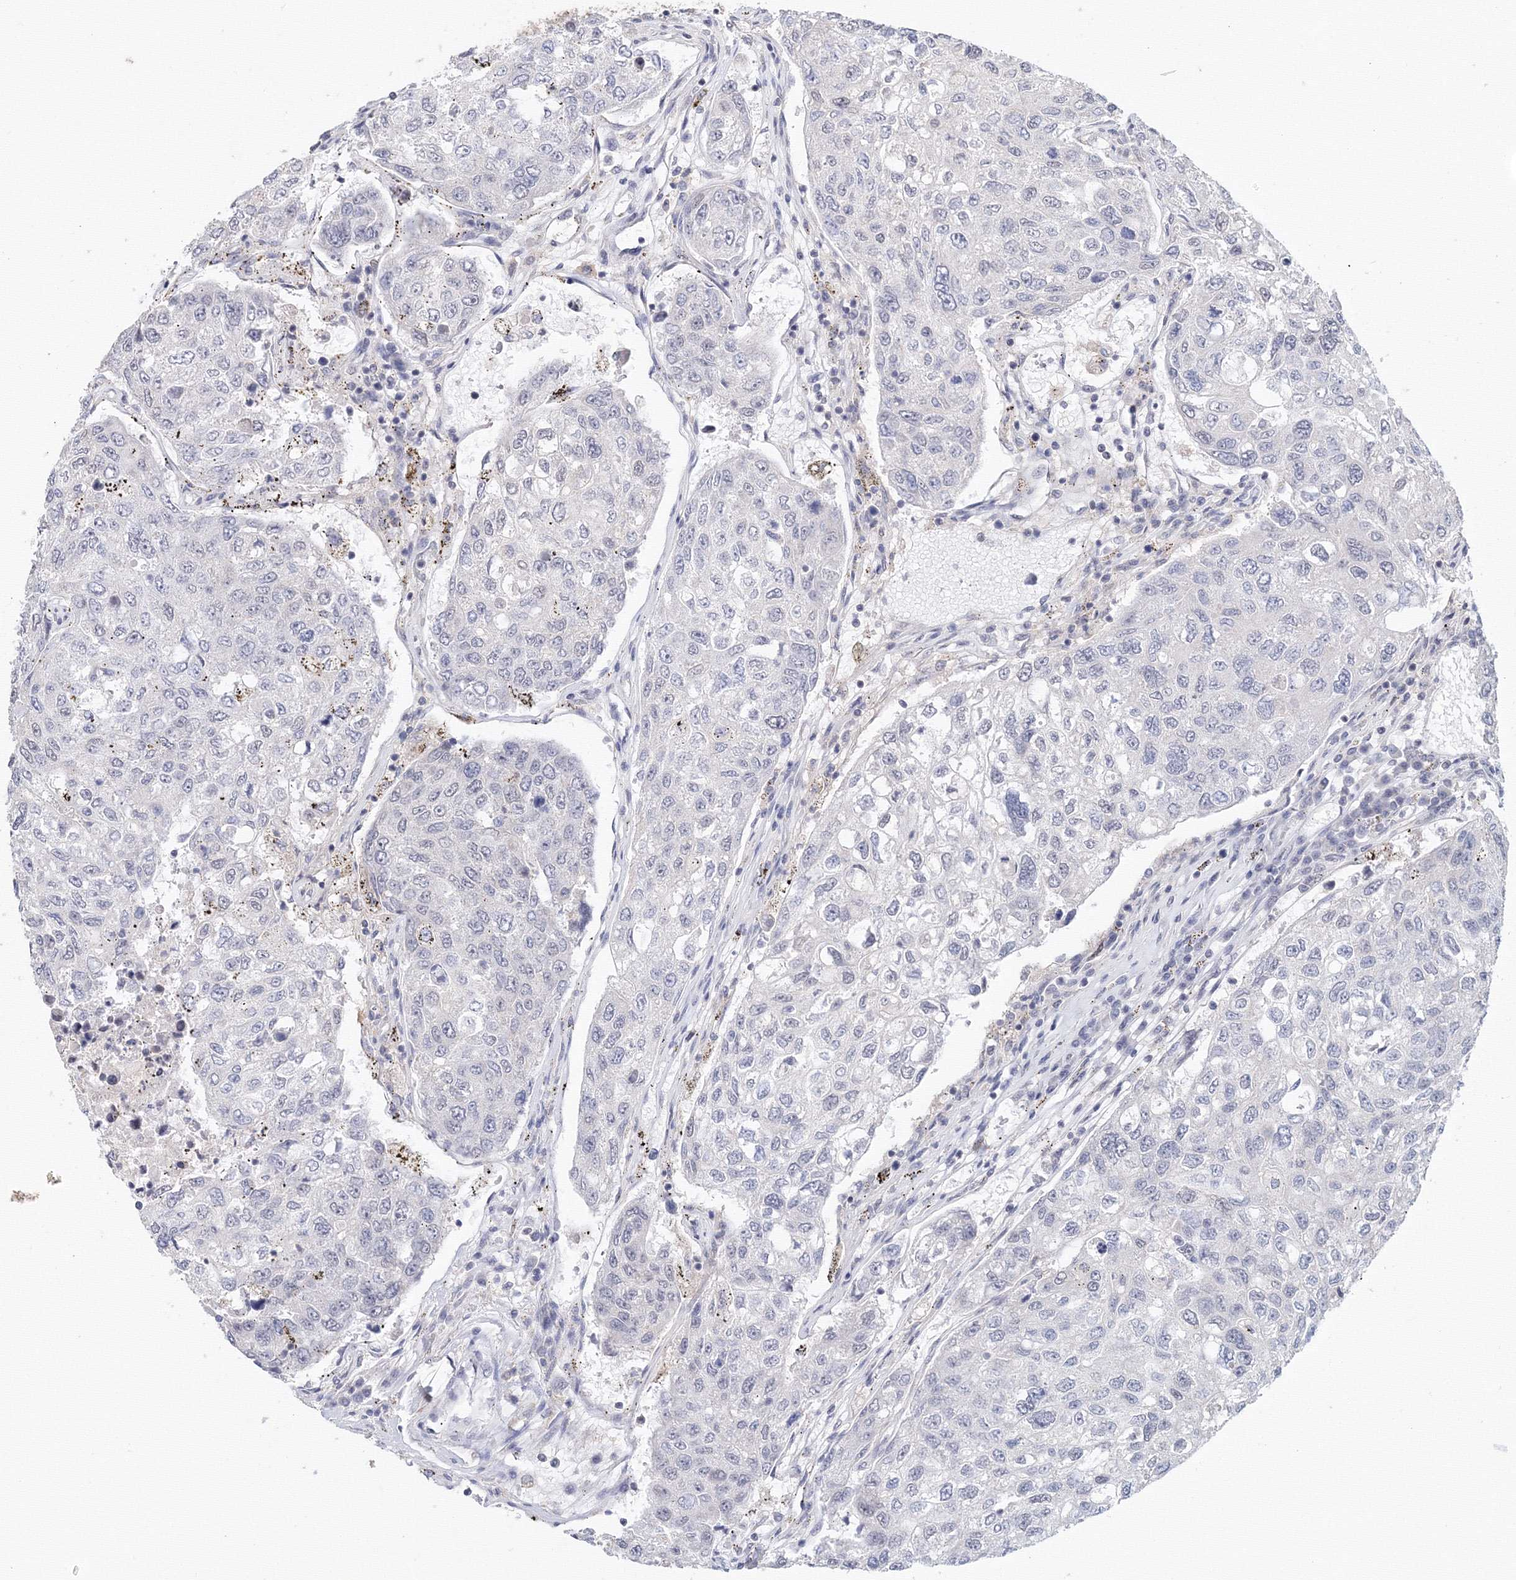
{"staining": {"intensity": "negative", "quantity": "none", "location": "none"}, "tissue": "urothelial cancer", "cell_type": "Tumor cells", "image_type": "cancer", "snomed": [{"axis": "morphology", "description": "Urothelial carcinoma, High grade"}, {"axis": "topography", "description": "Lymph node"}, {"axis": "topography", "description": "Urinary bladder"}], "caption": "A micrograph of urothelial cancer stained for a protein displays no brown staining in tumor cells.", "gene": "SLC7A7", "patient": {"sex": "male", "age": 51}}